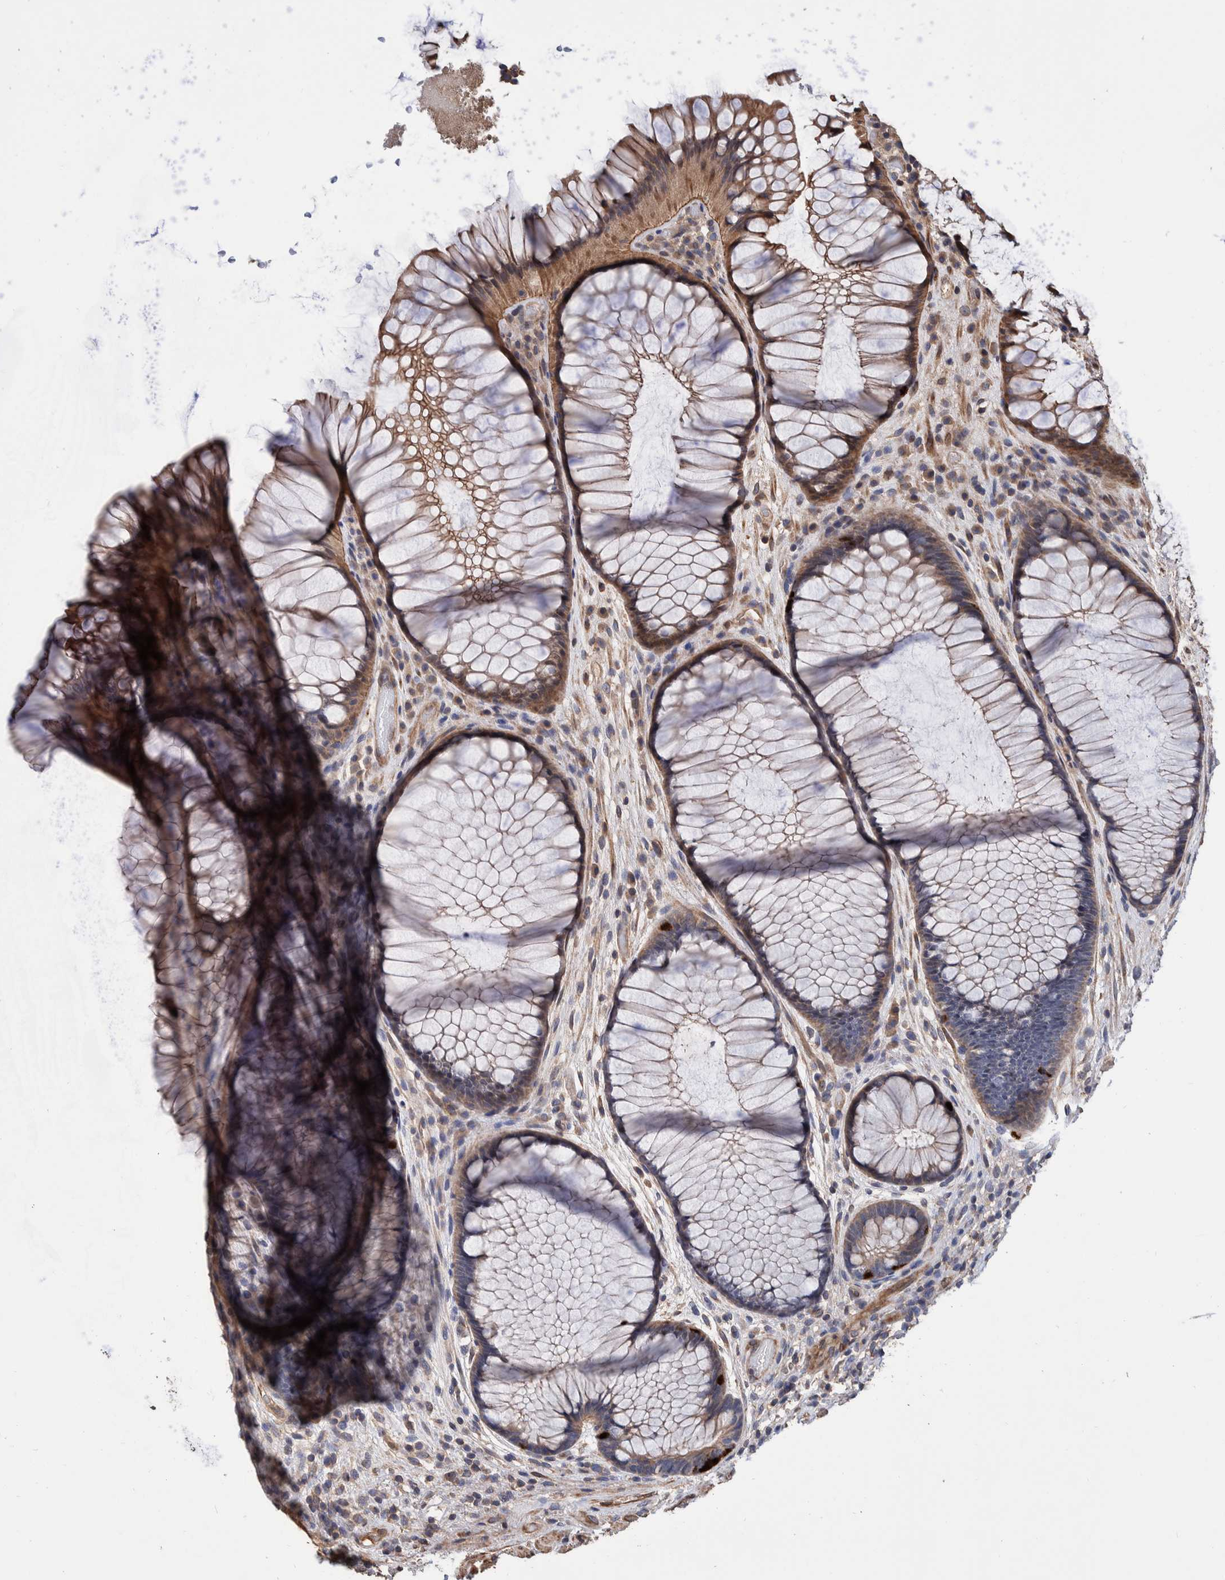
{"staining": {"intensity": "moderate", "quantity": "25%-75%", "location": "cytoplasmic/membranous"}, "tissue": "rectum", "cell_type": "Glandular cells", "image_type": "normal", "snomed": [{"axis": "morphology", "description": "Normal tissue, NOS"}, {"axis": "topography", "description": "Rectum"}], "caption": "Immunohistochemical staining of benign human rectum displays moderate cytoplasmic/membranous protein positivity in approximately 25%-75% of glandular cells.", "gene": "SLC45A4", "patient": {"sex": "male", "age": 51}}